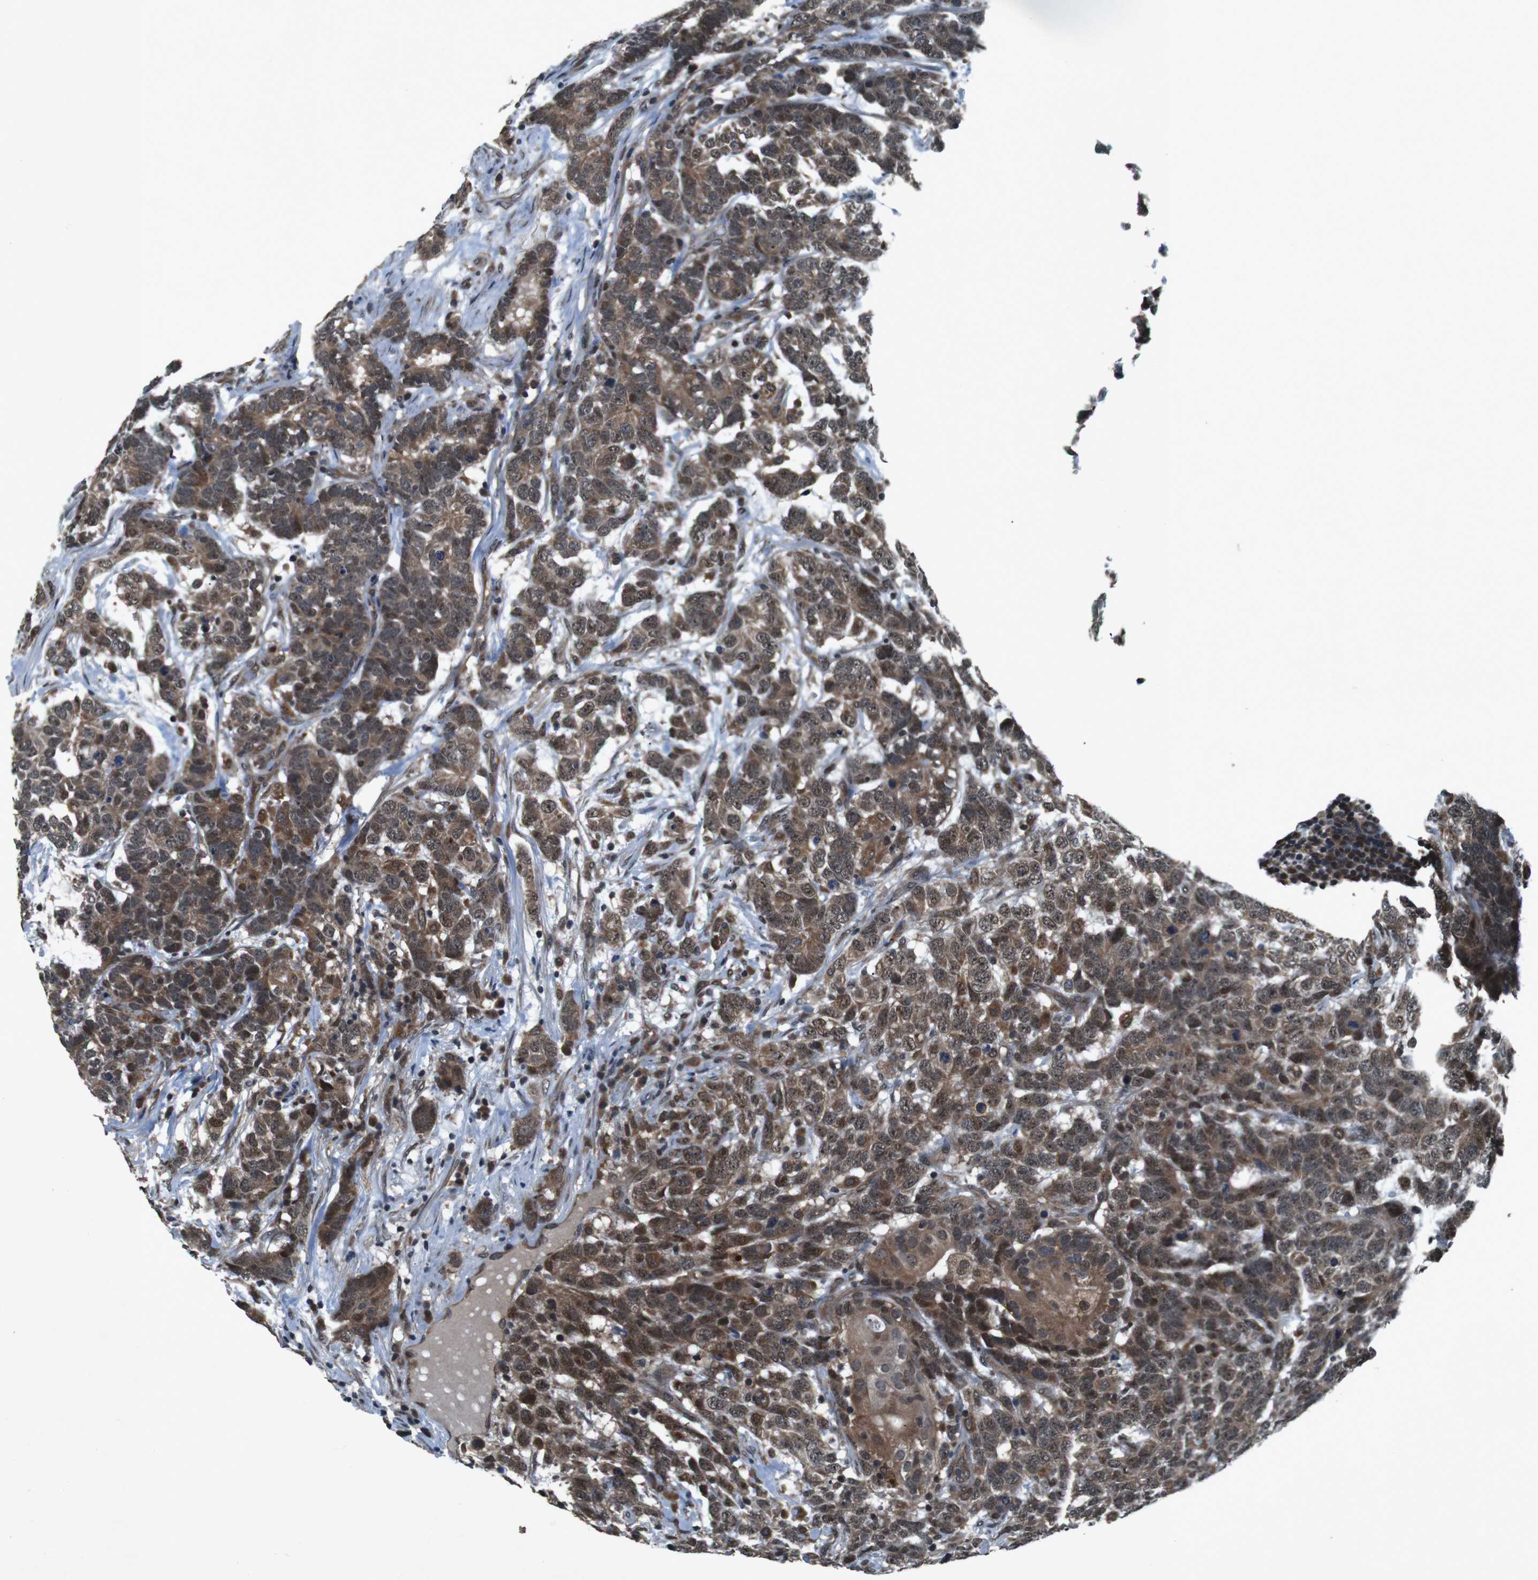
{"staining": {"intensity": "strong", "quantity": ">75%", "location": "cytoplasmic/membranous,nuclear"}, "tissue": "testis cancer", "cell_type": "Tumor cells", "image_type": "cancer", "snomed": [{"axis": "morphology", "description": "Carcinoma, Embryonal, NOS"}, {"axis": "topography", "description": "Testis"}], "caption": "Protein staining demonstrates strong cytoplasmic/membranous and nuclear expression in approximately >75% of tumor cells in embryonal carcinoma (testis).", "gene": "SOCS1", "patient": {"sex": "male", "age": 26}}